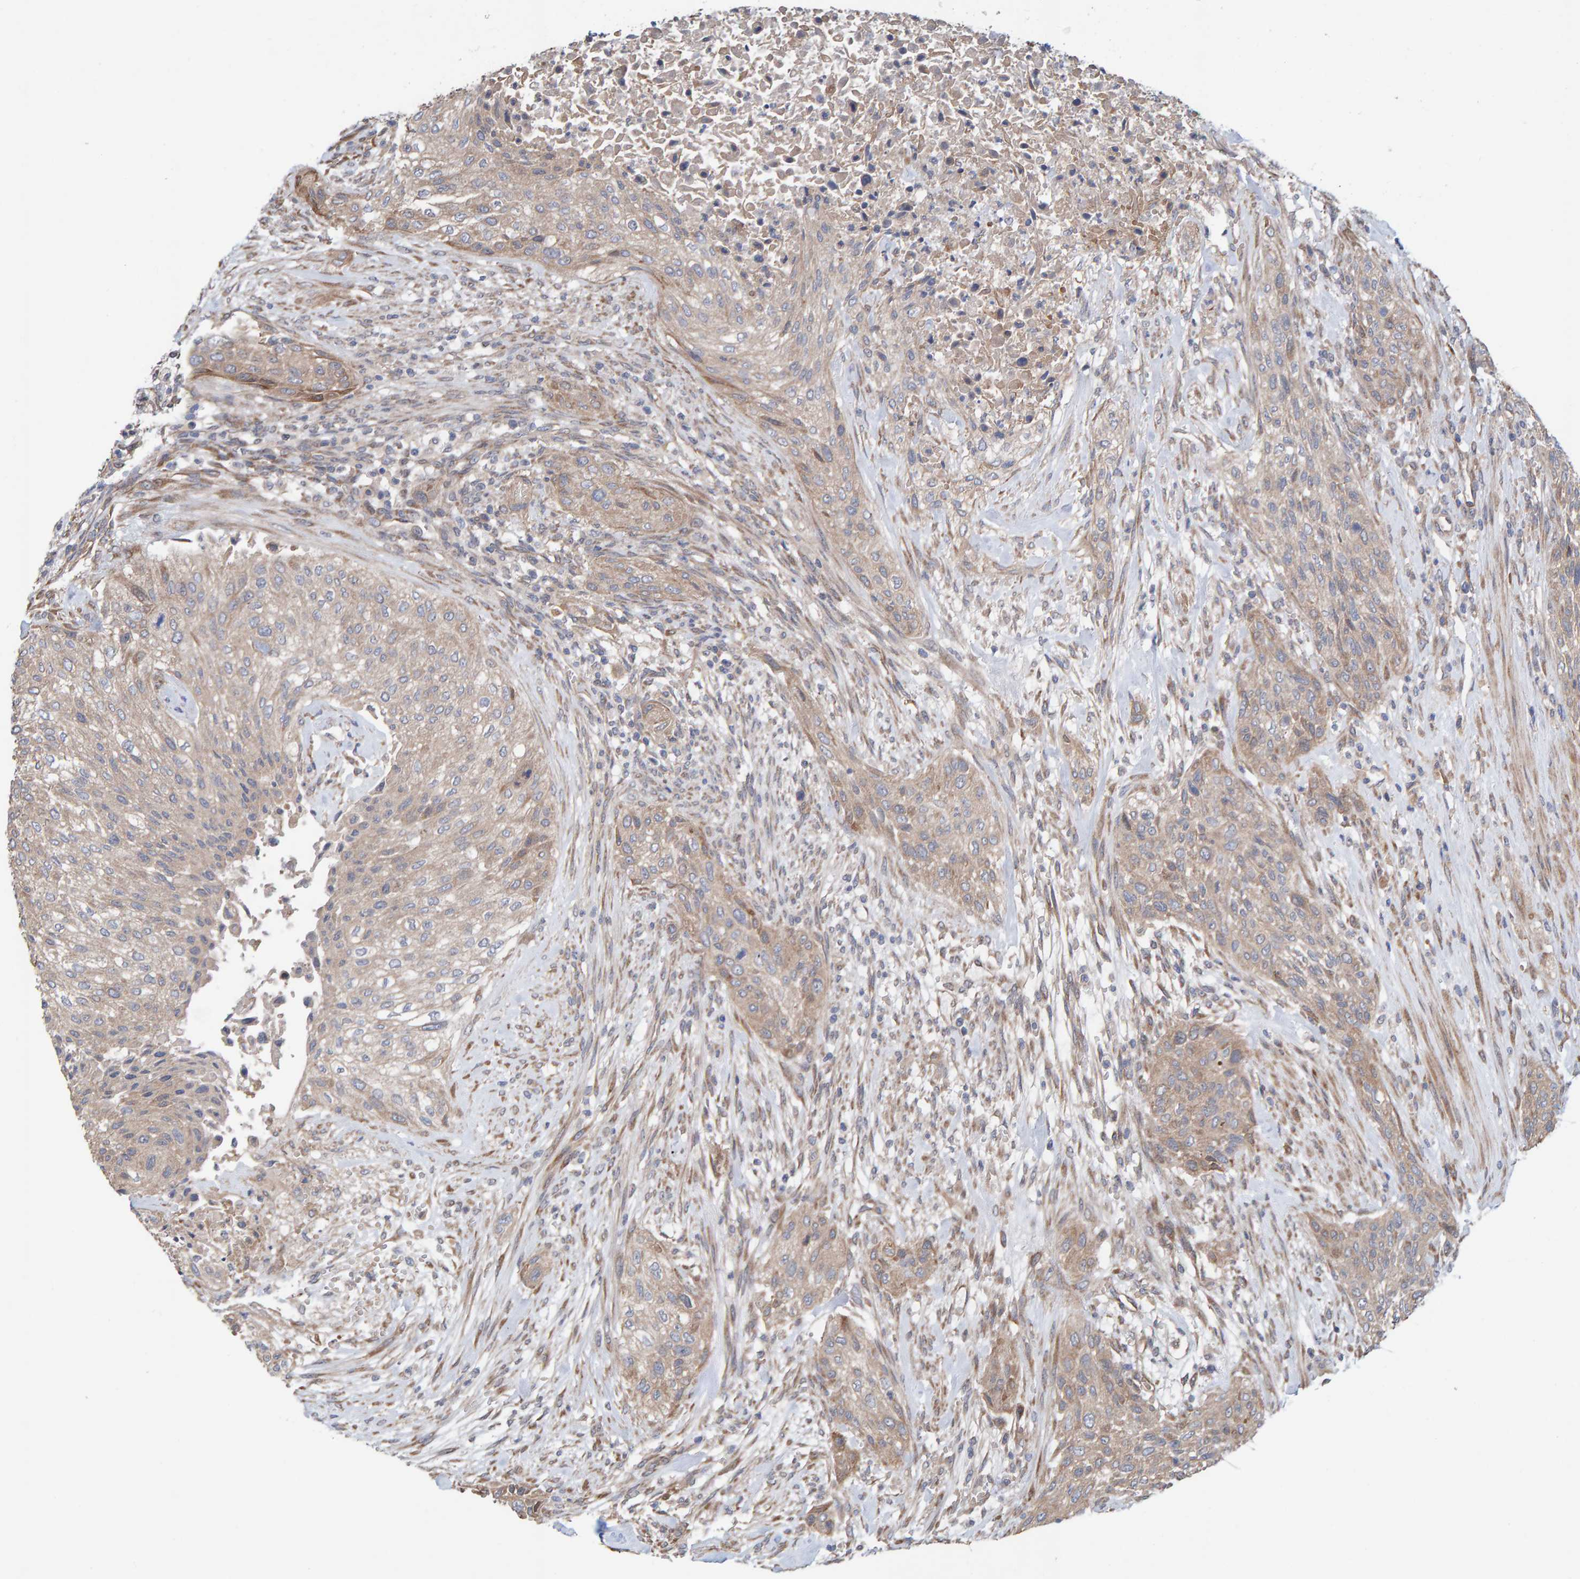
{"staining": {"intensity": "weak", "quantity": ">75%", "location": "cytoplasmic/membranous"}, "tissue": "urothelial cancer", "cell_type": "Tumor cells", "image_type": "cancer", "snomed": [{"axis": "morphology", "description": "Urothelial carcinoma, Low grade"}, {"axis": "morphology", "description": "Urothelial carcinoma, High grade"}, {"axis": "topography", "description": "Urinary bladder"}], "caption": "This histopathology image demonstrates immunohistochemistry staining of urothelial carcinoma (high-grade), with low weak cytoplasmic/membranous staining in about >75% of tumor cells.", "gene": "LRSAM1", "patient": {"sex": "male", "age": 35}}